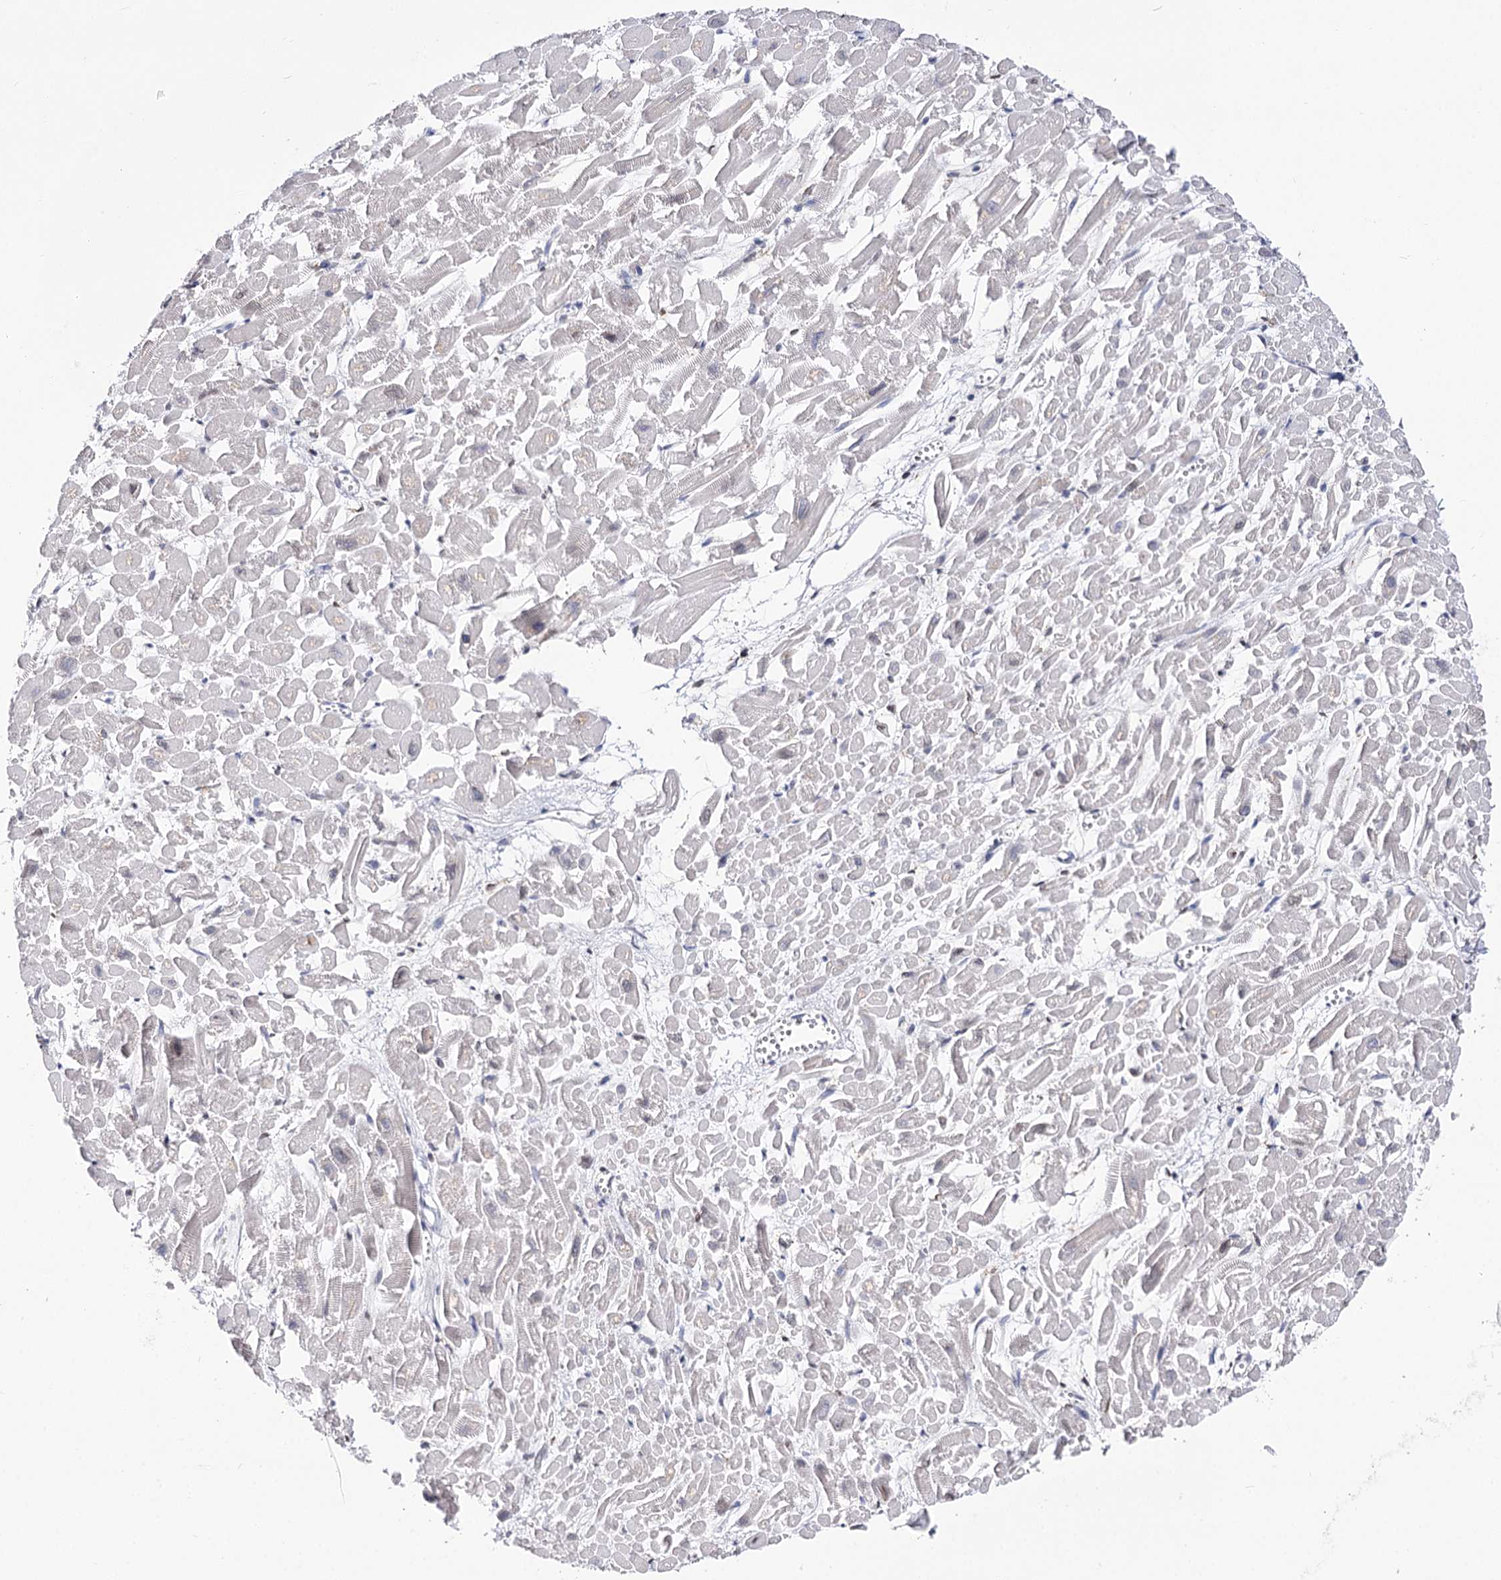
{"staining": {"intensity": "moderate", "quantity": "<25%", "location": "cytoplasmic/membranous,nuclear"}, "tissue": "heart muscle", "cell_type": "Cardiomyocytes", "image_type": "normal", "snomed": [{"axis": "morphology", "description": "Normal tissue, NOS"}, {"axis": "topography", "description": "Heart"}], "caption": "An immunohistochemistry (IHC) micrograph of unremarkable tissue is shown. Protein staining in brown labels moderate cytoplasmic/membranous,nuclear positivity in heart muscle within cardiomyocytes.", "gene": "TMEM201", "patient": {"sex": "male", "age": 54}}